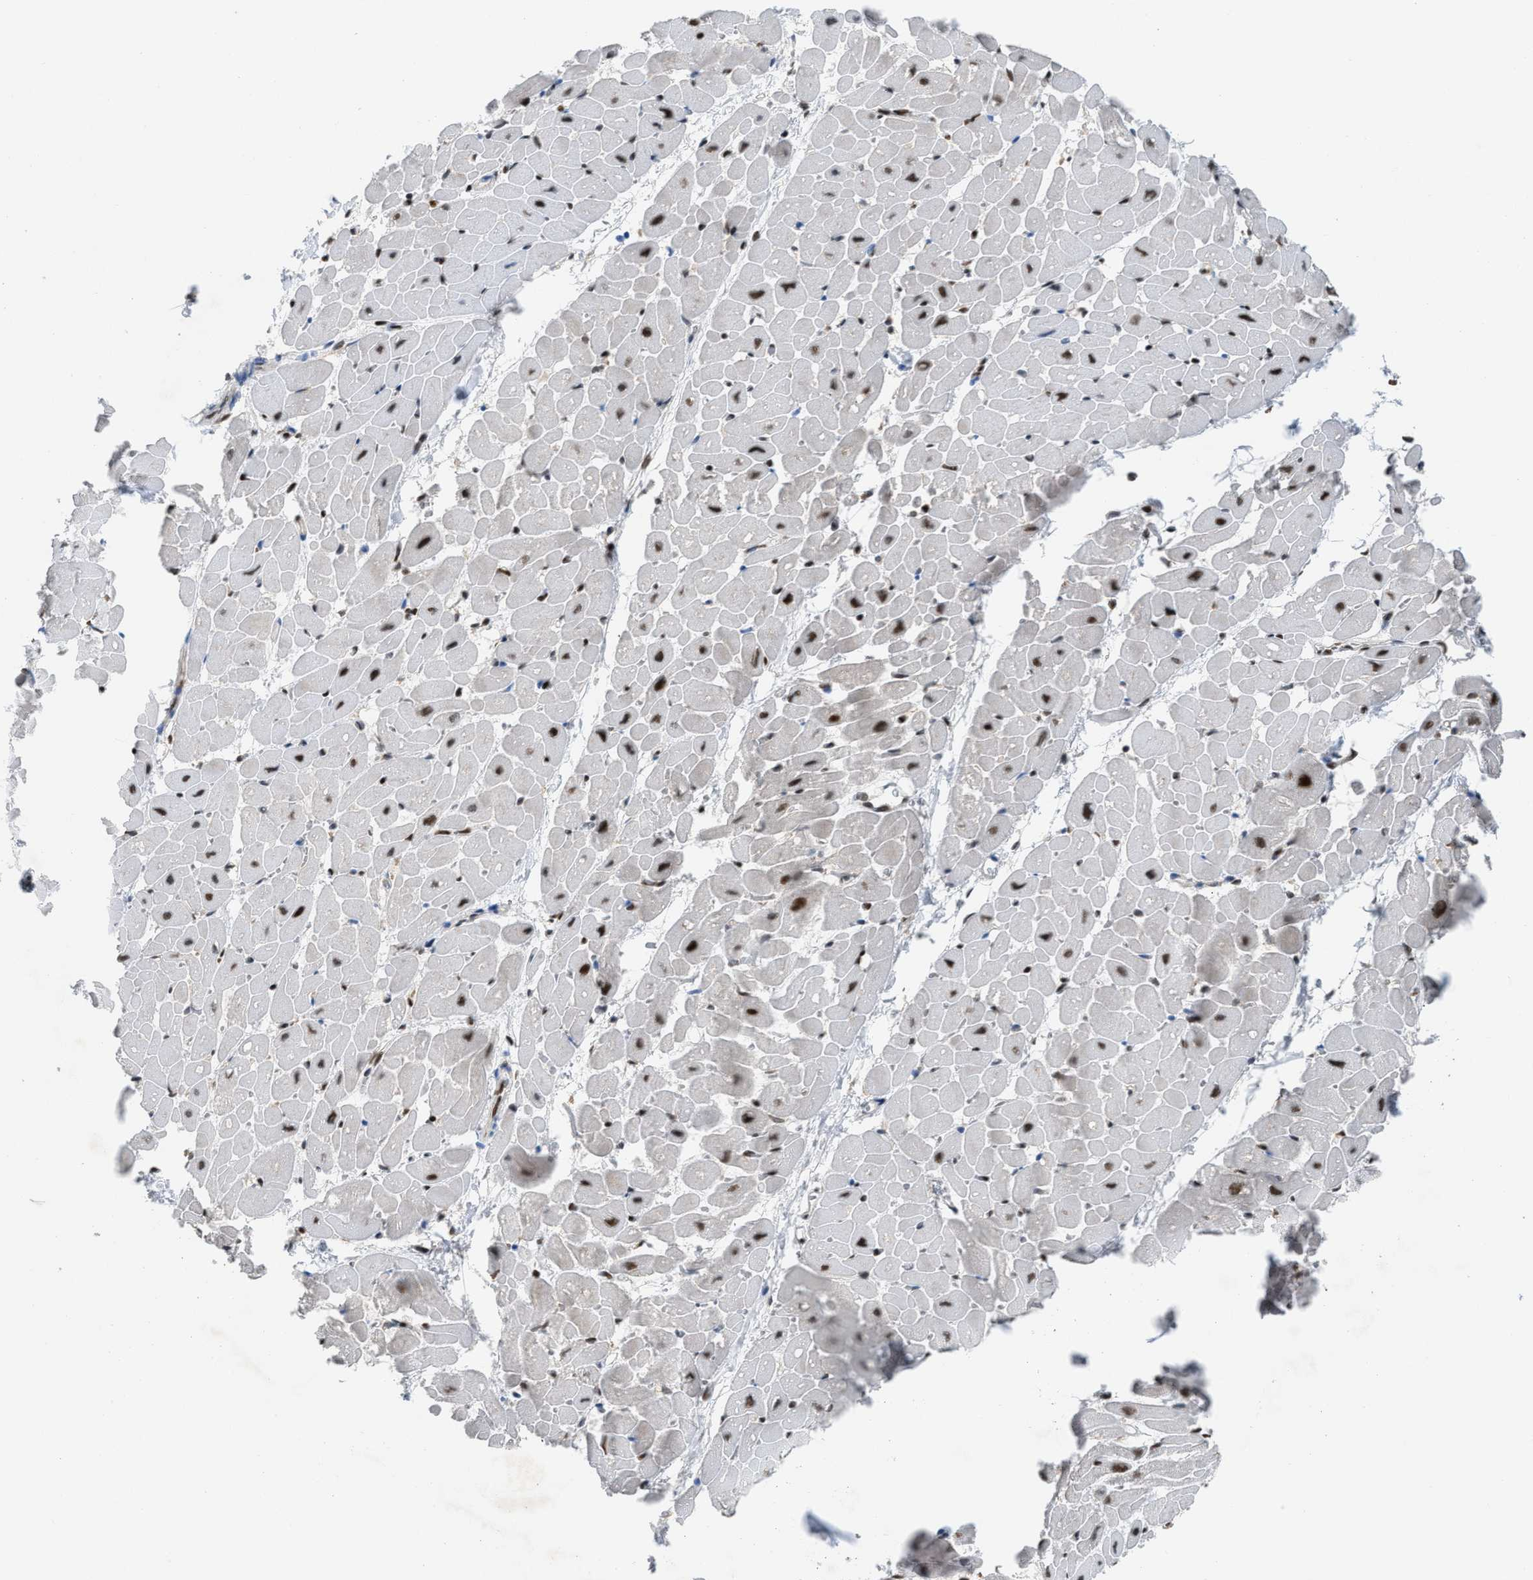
{"staining": {"intensity": "strong", "quantity": ">75%", "location": "nuclear"}, "tissue": "heart muscle", "cell_type": "Cardiomyocytes", "image_type": "normal", "snomed": [{"axis": "morphology", "description": "Normal tissue, NOS"}, {"axis": "topography", "description": "Heart"}], "caption": "Immunohistochemical staining of benign human heart muscle demonstrates strong nuclear protein expression in about >75% of cardiomyocytes. The staining was performed using DAB (3,3'-diaminobenzidine) to visualize the protein expression in brown, while the nuclei were stained in blue with hematoxylin (Magnification: 20x).", "gene": "SCAF4", "patient": {"sex": "male", "age": 45}}